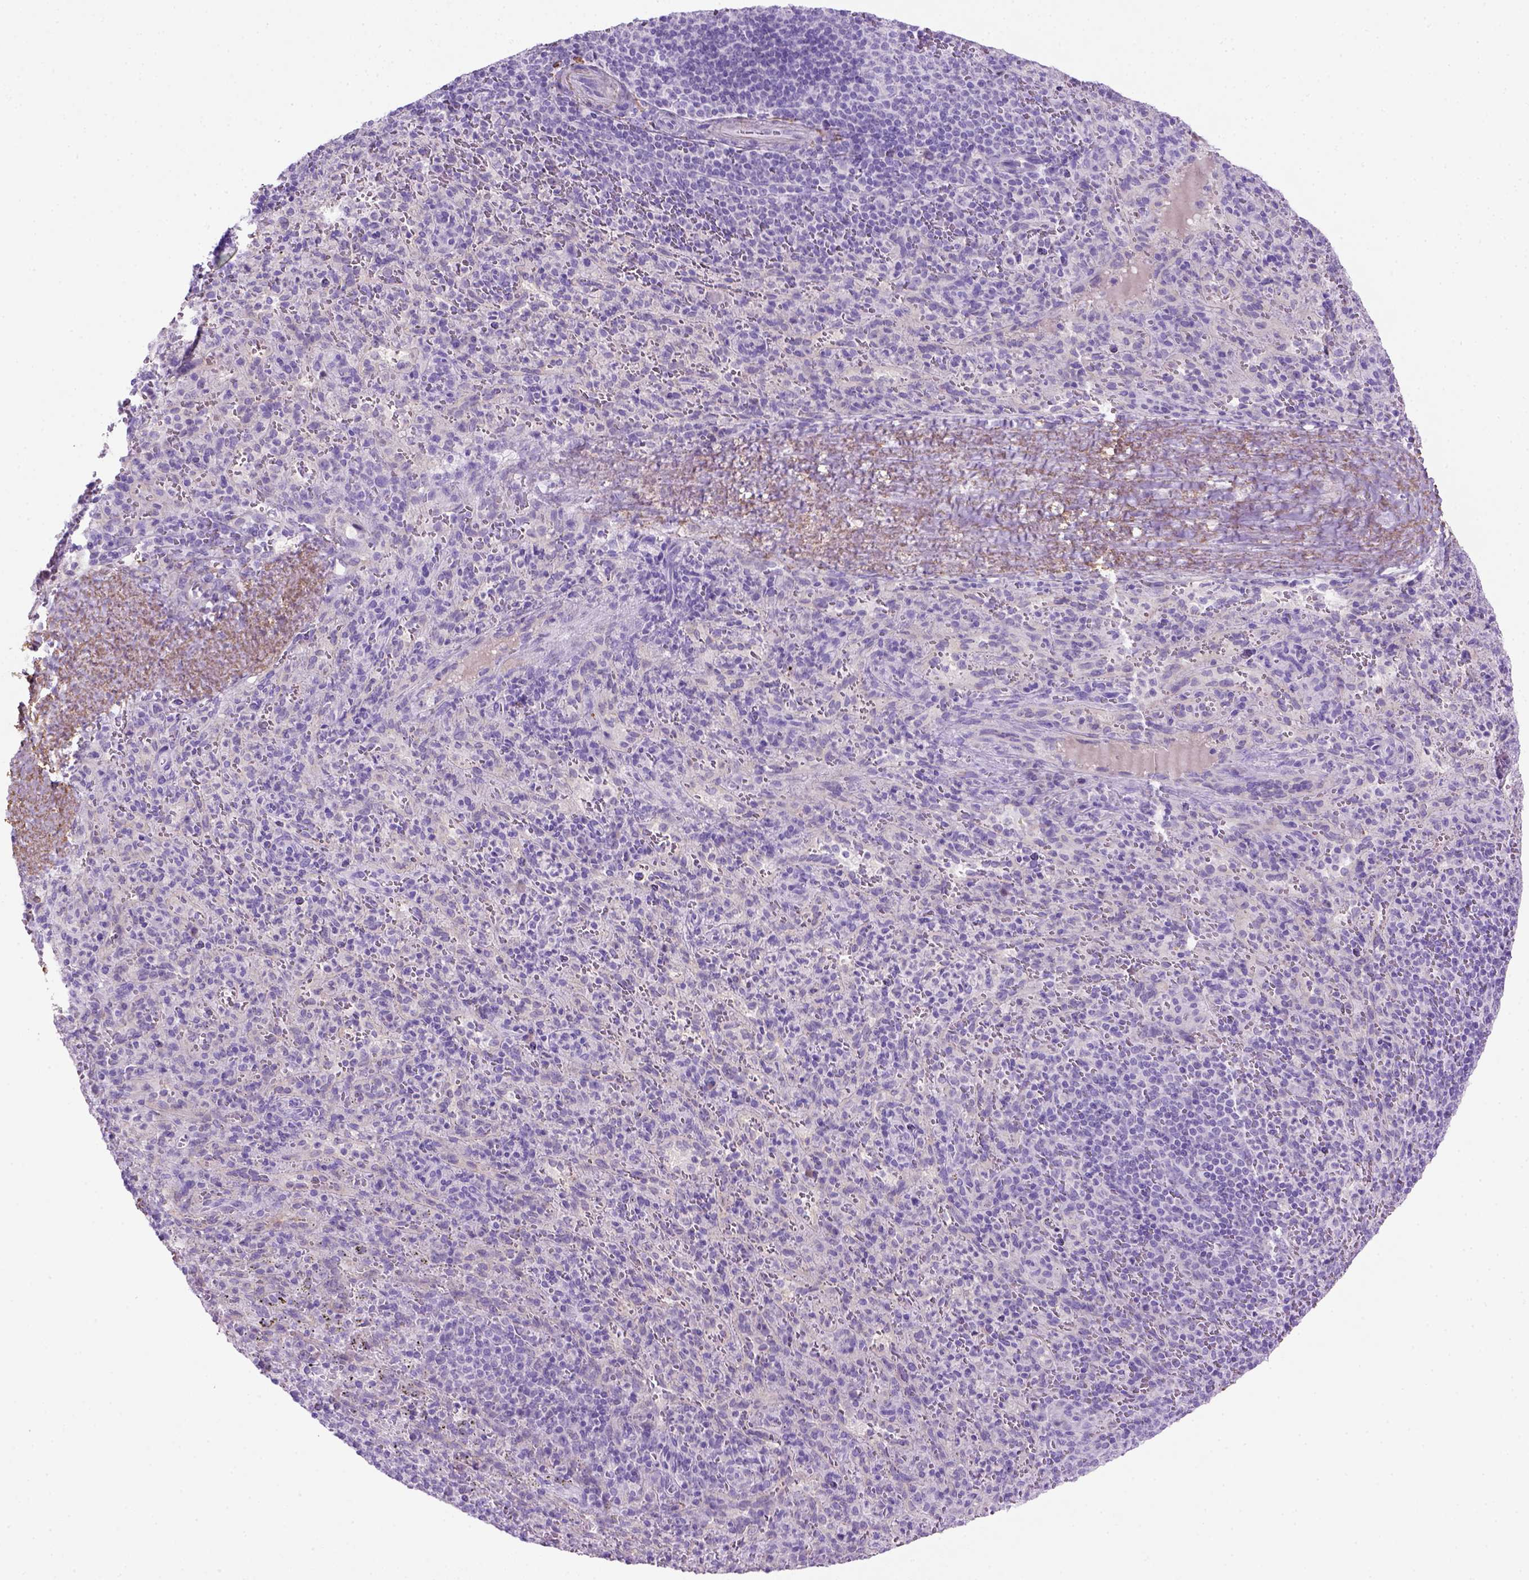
{"staining": {"intensity": "negative", "quantity": "none", "location": "none"}, "tissue": "spleen", "cell_type": "Cells in red pulp", "image_type": "normal", "snomed": [{"axis": "morphology", "description": "Normal tissue, NOS"}, {"axis": "topography", "description": "Spleen"}], "caption": "Benign spleen was stained to show a protein in brown. There is no significant staining in cells in red pulp. Brightfield microscopy of immunohistochemistry (IHC) stained with DAB (3,3'-diaminobenzidine) (brown) and hematoxylin (blue), captured at high magnification.", "gene": "SIRPD", "patient": {"sex": "male", "age": 57}}